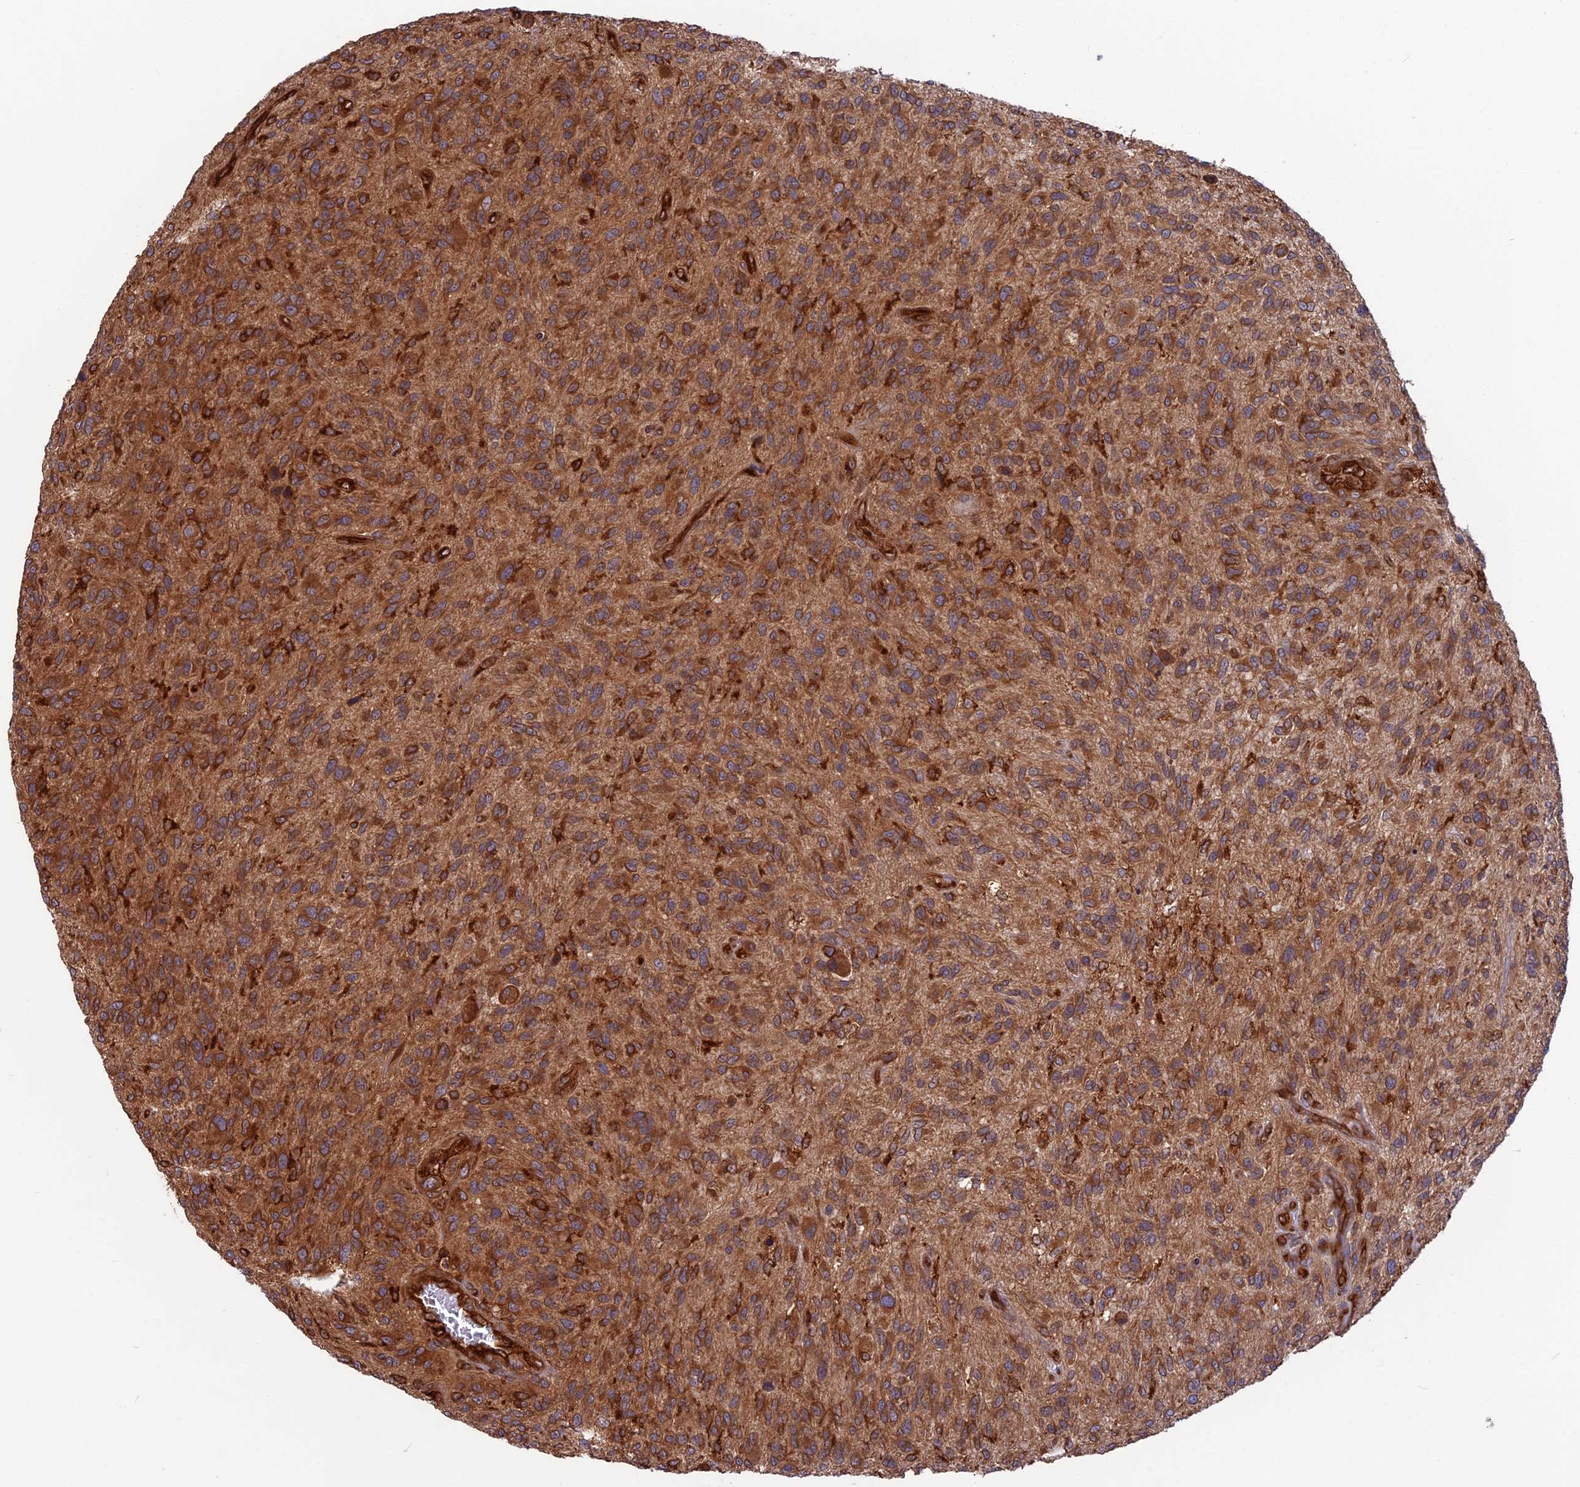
{"staining": {"intensity": "moderate", "quantity": ">75%", "location": "cytoplasmic/membranous"}, "tissue": "glioma", "cell_type": "Tumor cells", "image_type": "cancer", "snomed": [{"axis": "morphology", "description": "Glioma, malignant, High grade"}, {"axis": "topography", "description": "Brain"}], "caption": "Immunohistochemistry (IHC) photomicrograph of glioma stained for a protein (brown), which exhibits medium levels of moderate cytoplasmic/membranous expression in approximately >75% of tumor cells.", "gene": "WDR1", "patient": {"sex": "male", "age": 47}}